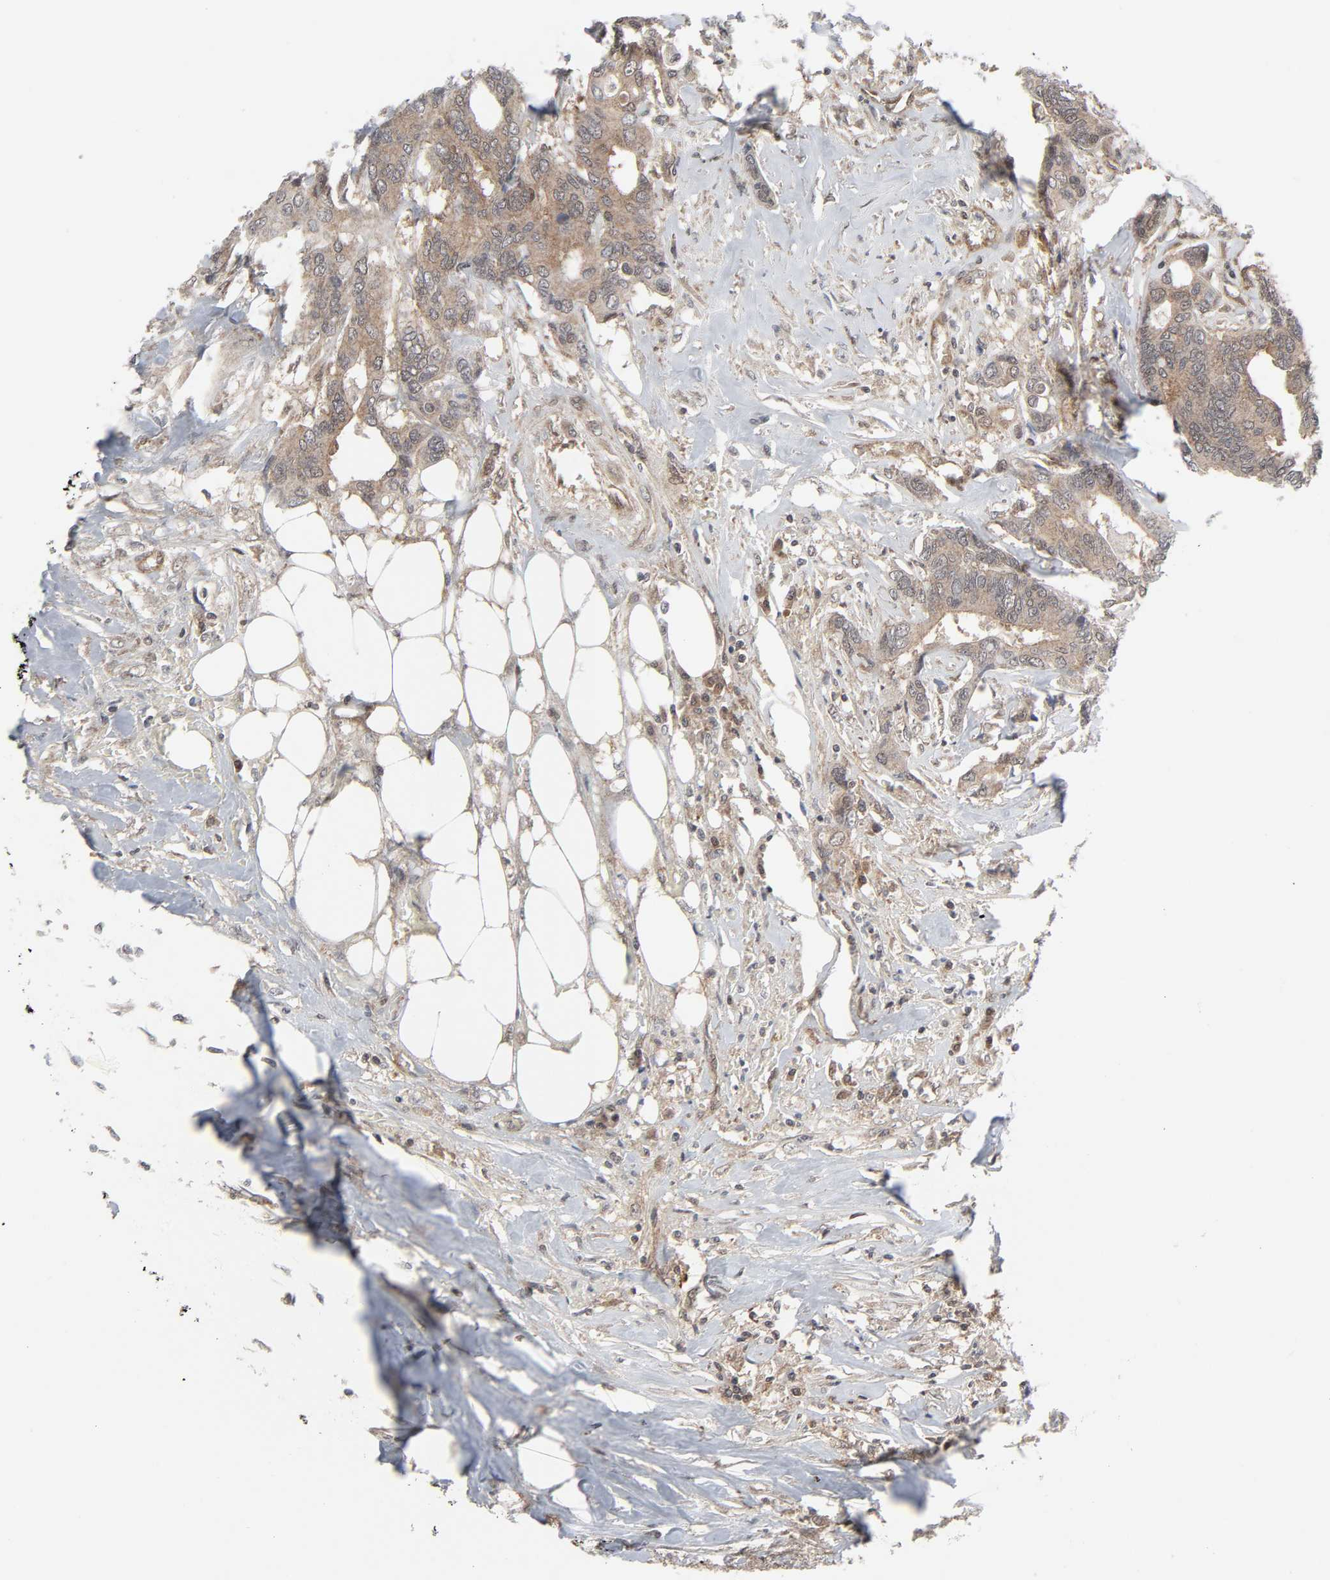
{"staining": {"intensity": "moderate", "quantity": ">75%", "location": "cytoplasmic/membranous"}, "tissue": "colorectal cancer", "cell_type": "Tumor cells", "image_type": "cancer", "snomed": [{"axis": "morphology", "description": "Adenocarcinoma, NOS"}, {"axis": "topography", "description": "Rectum"}], "caption": "The micrograph demonstrates a brown stain indicating the presence of a protein in the cytoplasmic/membranous of tumor cells in adenocarcinoma (colorectal).", "gene": "GSK3A", "patient": {"sex": "male", "age": 55}}